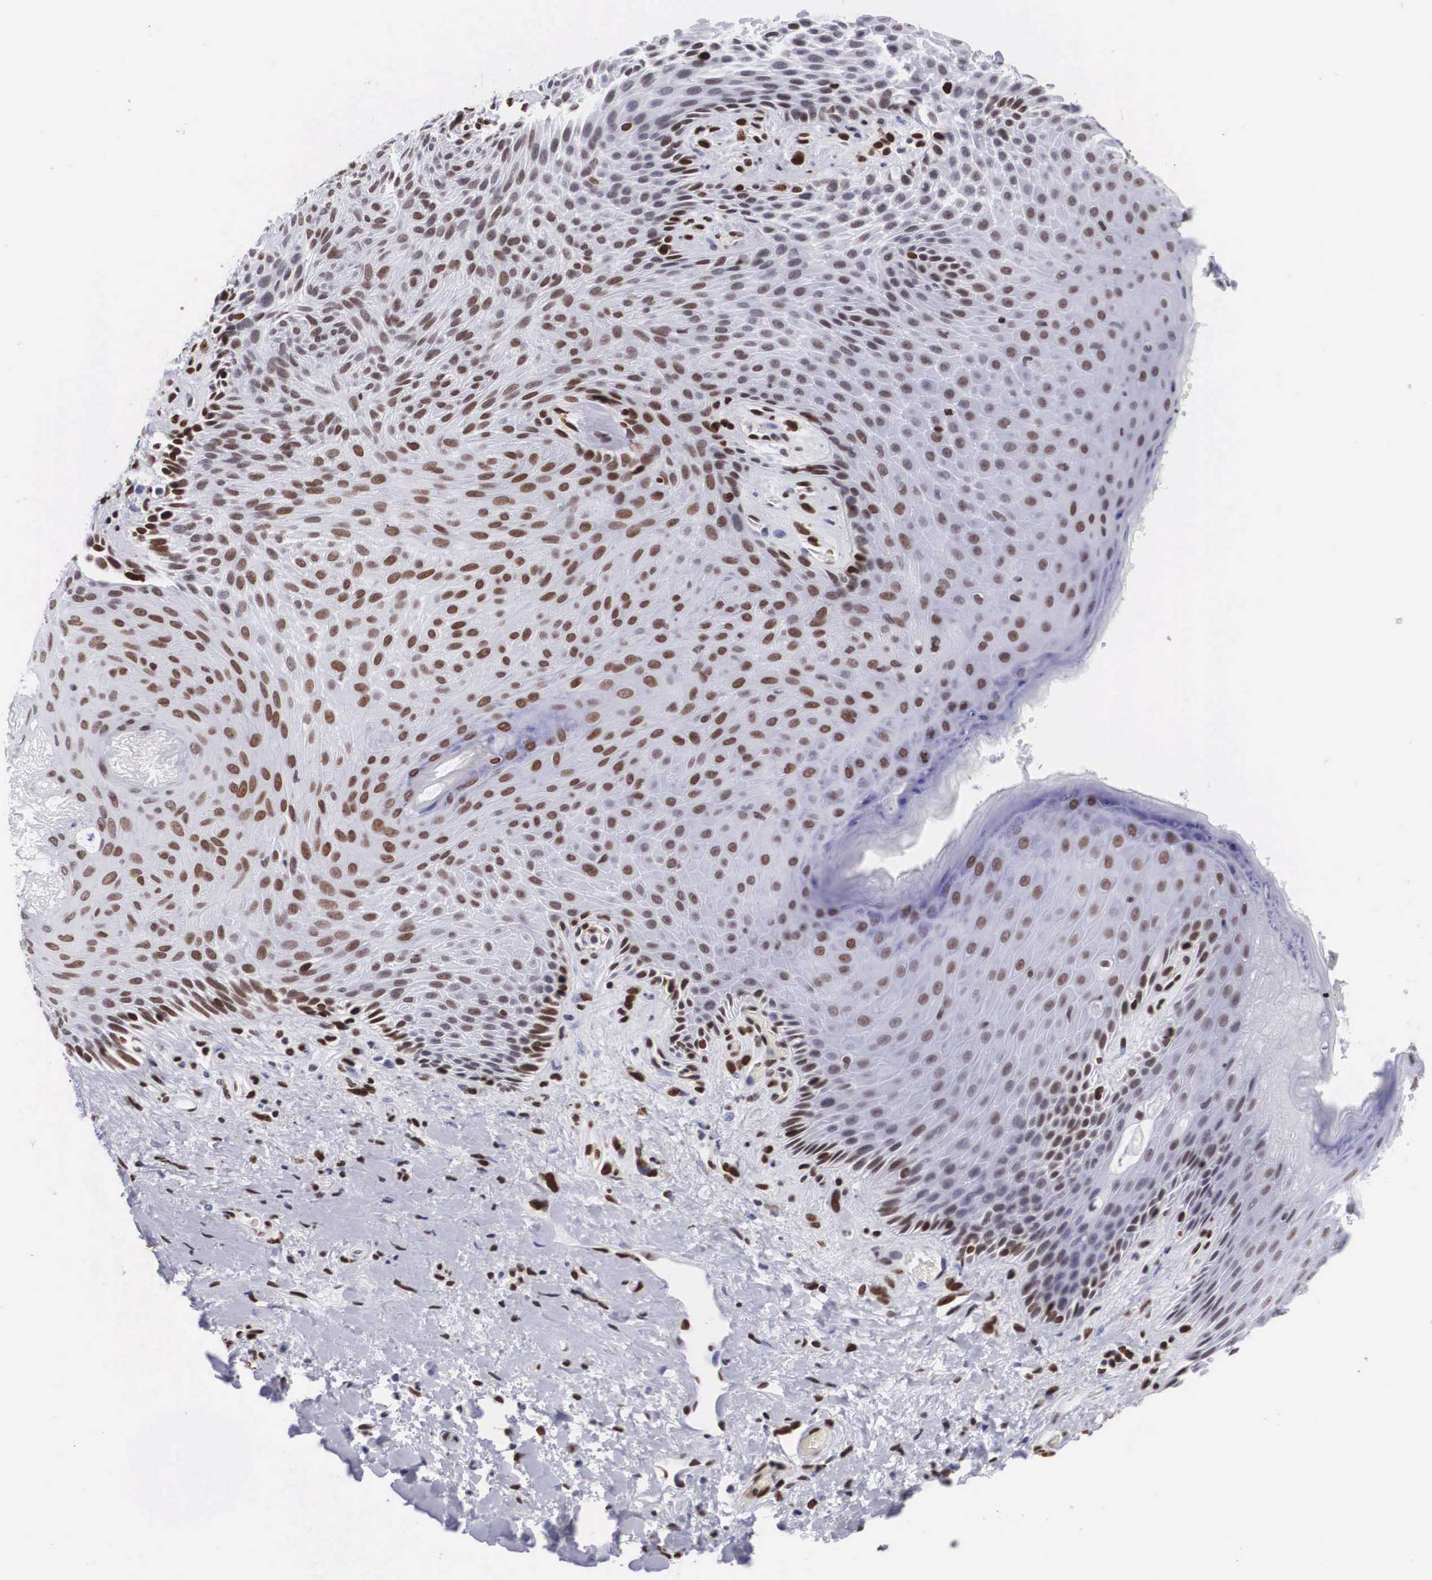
{"staining": {"intensity": "moderate", "quantity": ">75%", "location": "nuclear"}, "tissue": "skin", "cell_type": "Epidermal cells", "image_type": "normal", "snomed": [{"axis": "morphology", "description": "Normal tissue, NOS"}, {"axis": "topography", "description": "Anal"}], "caption": "Epidermal cells show moderate nuclear positivity in about >75% of cells in unremarkable skin.", "gene": "MECP2", "patient": {"sex": "male", "age": 78}}